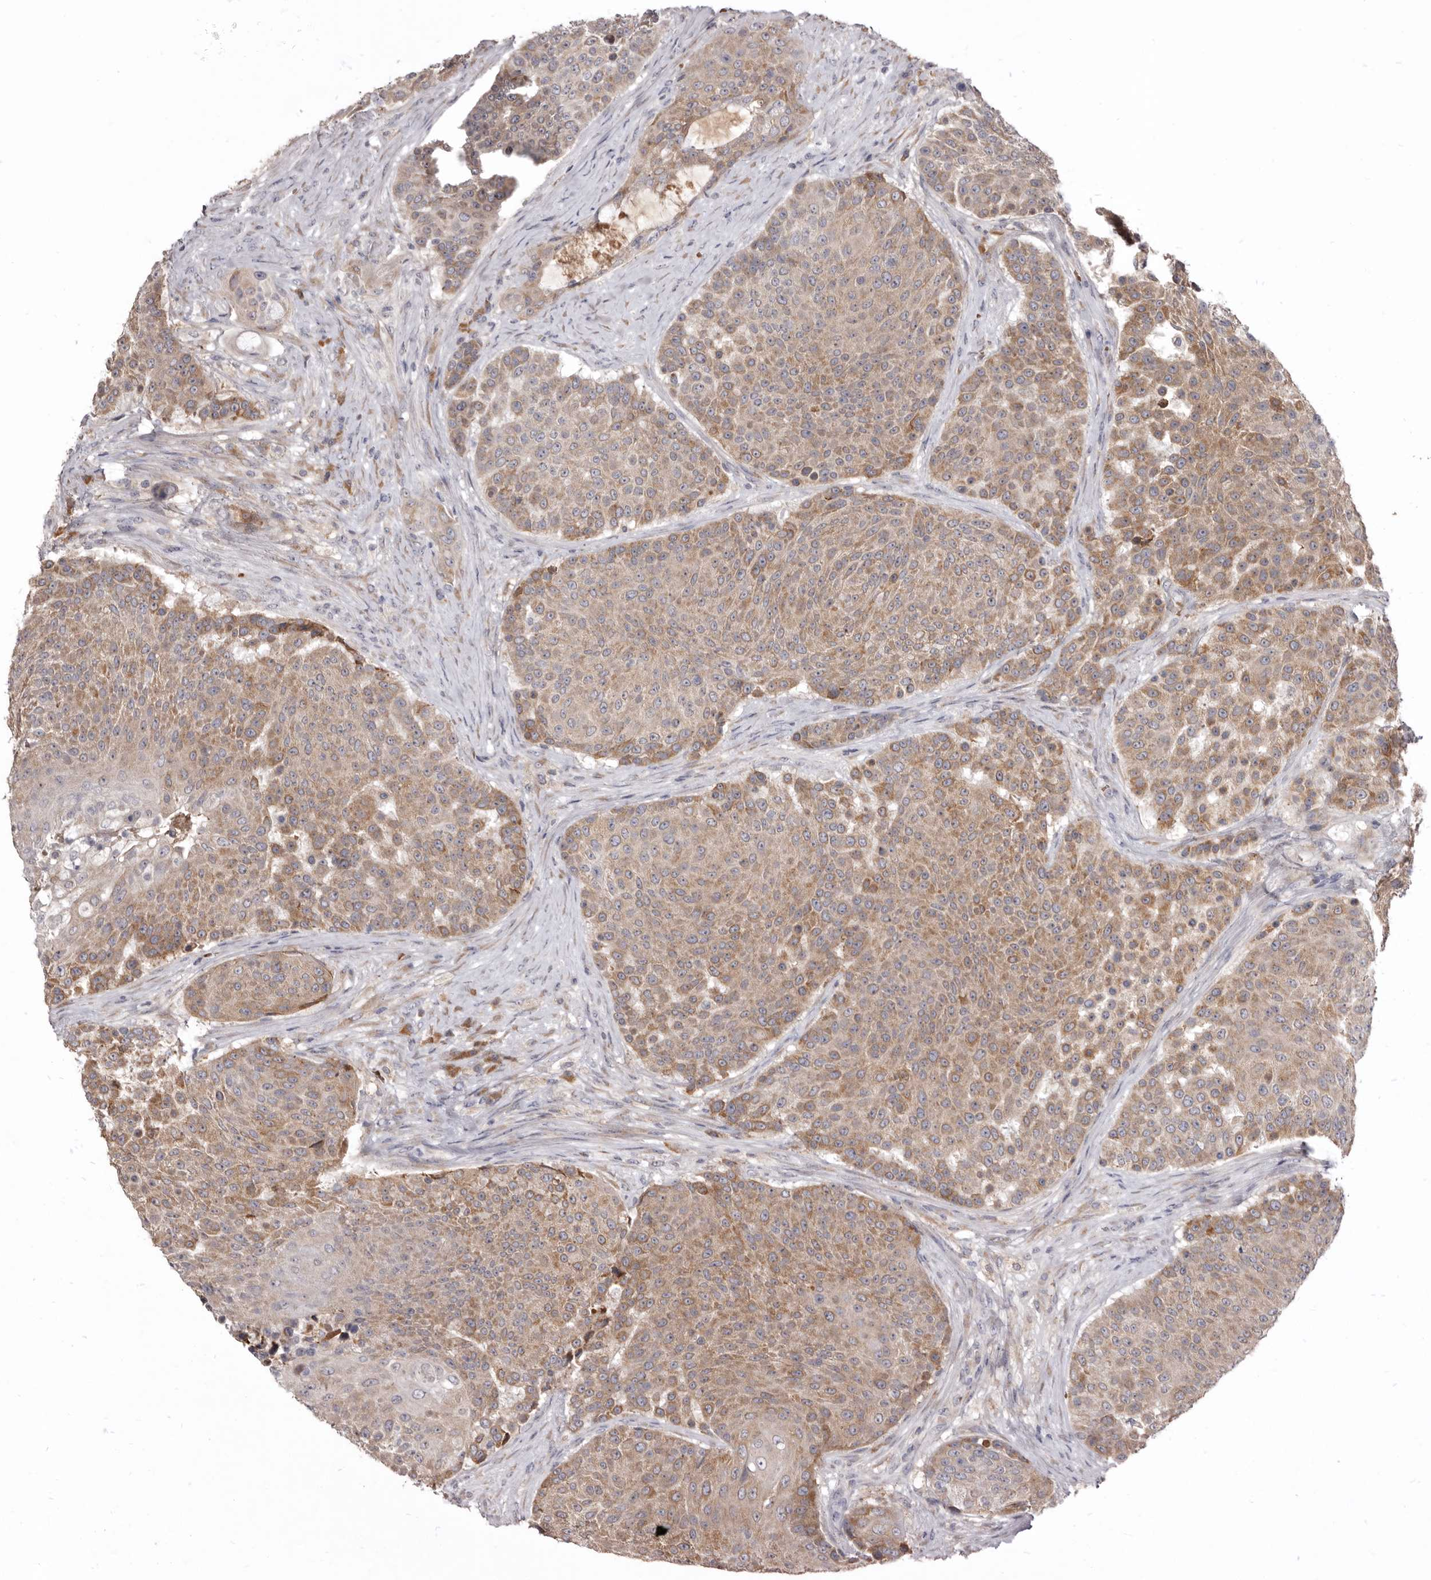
{"staining": {"intensity": "moderate", "quantity": ">75%", "location": "cytoplasmic/membranous"}, "tissue": "urothelial cancer", "cell_type": "Tumor cells", "image_type": "cancer", "snomed": [{"axis": "morphology", "description": "Urothelial carcinoma, High grade"}, {"axis": "topography", "description": "Urinary bladder"}], "caption": "IHC micrograph of urothelial carcinoma (high-grade) stained for a protein (brown), which shows medium levels of moderate cytoplasmic/membranous expression in approximately >75% of tumor cells.", "gene": "NENF", "patient": {"sex": "female", "age": 63}}